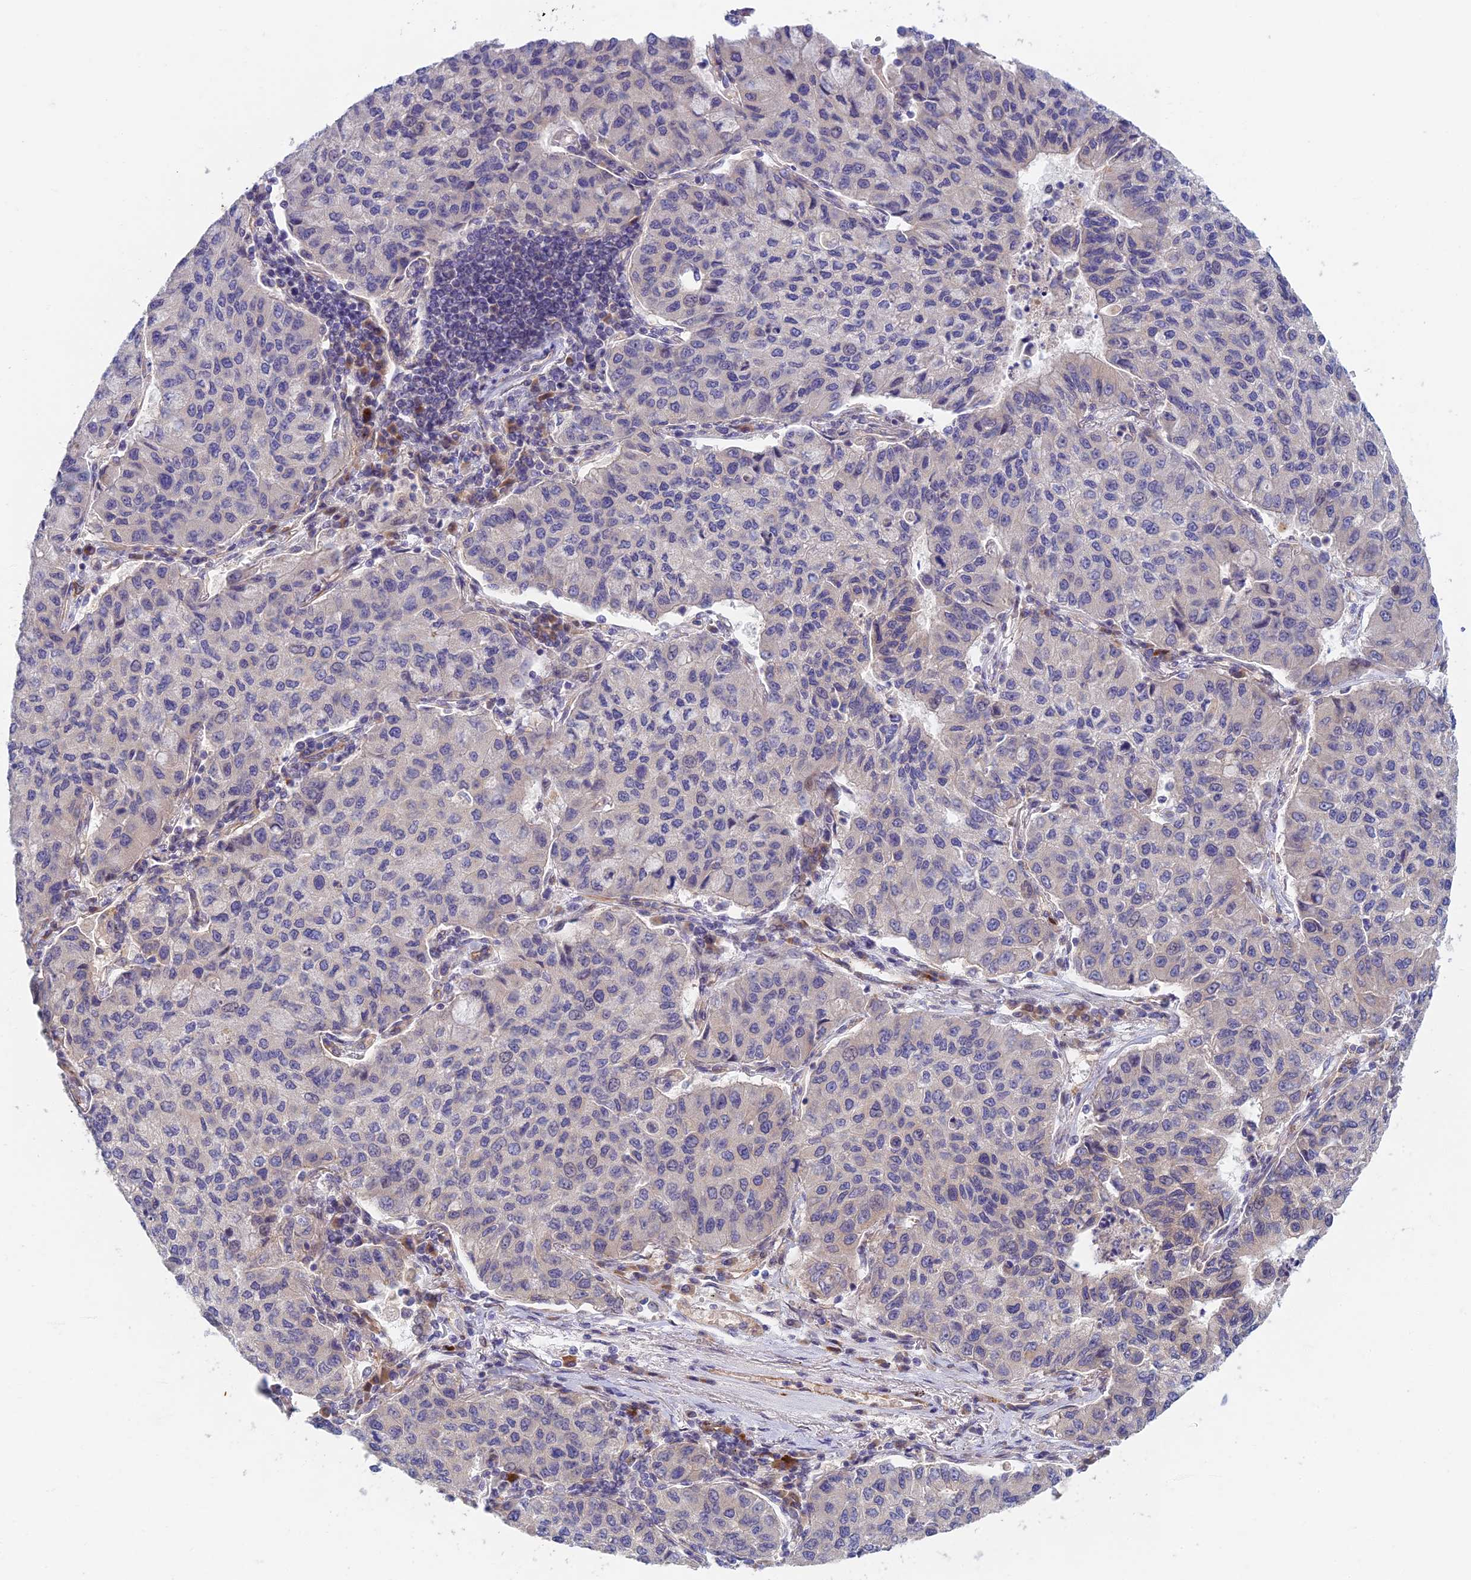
{"staining": {"intensity": "negative", "quantity": "none", "location": "none"}, "tissue": "lung cancer", "cell_type": "Tumor cells", "image_type": "cancer", "snomed": [{"axis": "morphology", "description": "Squamous cell carcinoma, NOS"}, {"axis": "topography", "description": "Lung"}], "caption": "Immunohistochemistry image of human squamous cell carcinoma (lung) stained for a protein (brown), which exhibits no expression in tumor cells.", "gene": "RHBDL2", "patient": {"sex": "male", "age": 74}}